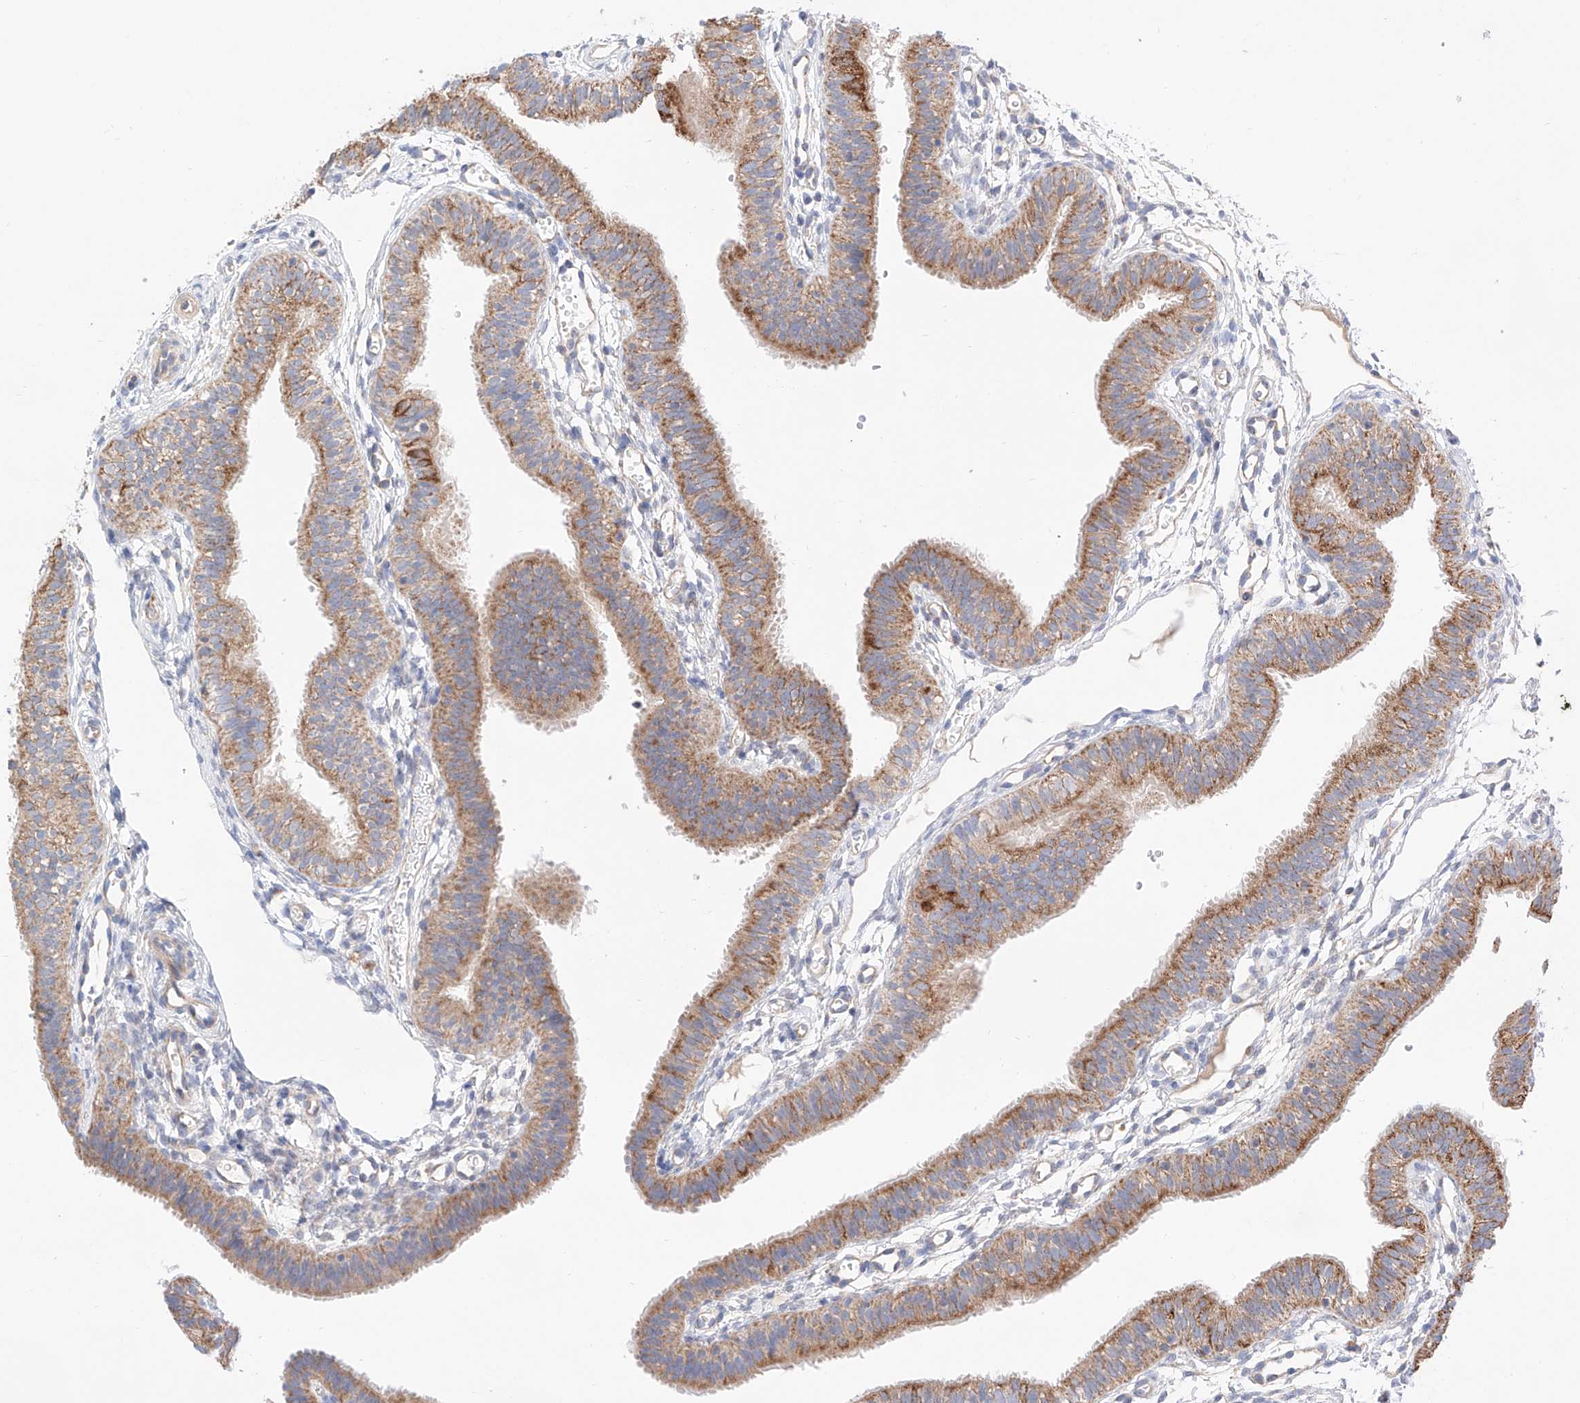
{"staining": {"intensity": "moderate", "quantity": ">75%", "location": "cytoplasmic/membranous"}, "tissue": "fallopian tube", "cell_type": "Glandular cells", "image_type": "normal", "snomed": [{"axis": "morphology", "description": "Normal tissue, NOS"}, {"axis": "topography", "description": "Fallopian tube"}], "caption": "Fallopian tube stained with a brown dye exhibits moderate cytoplasmic/membranous positive expression in approximately >75% of glandular cells.", "gene": "KTI12", "patient": {"sex": "female", "age": 35}}